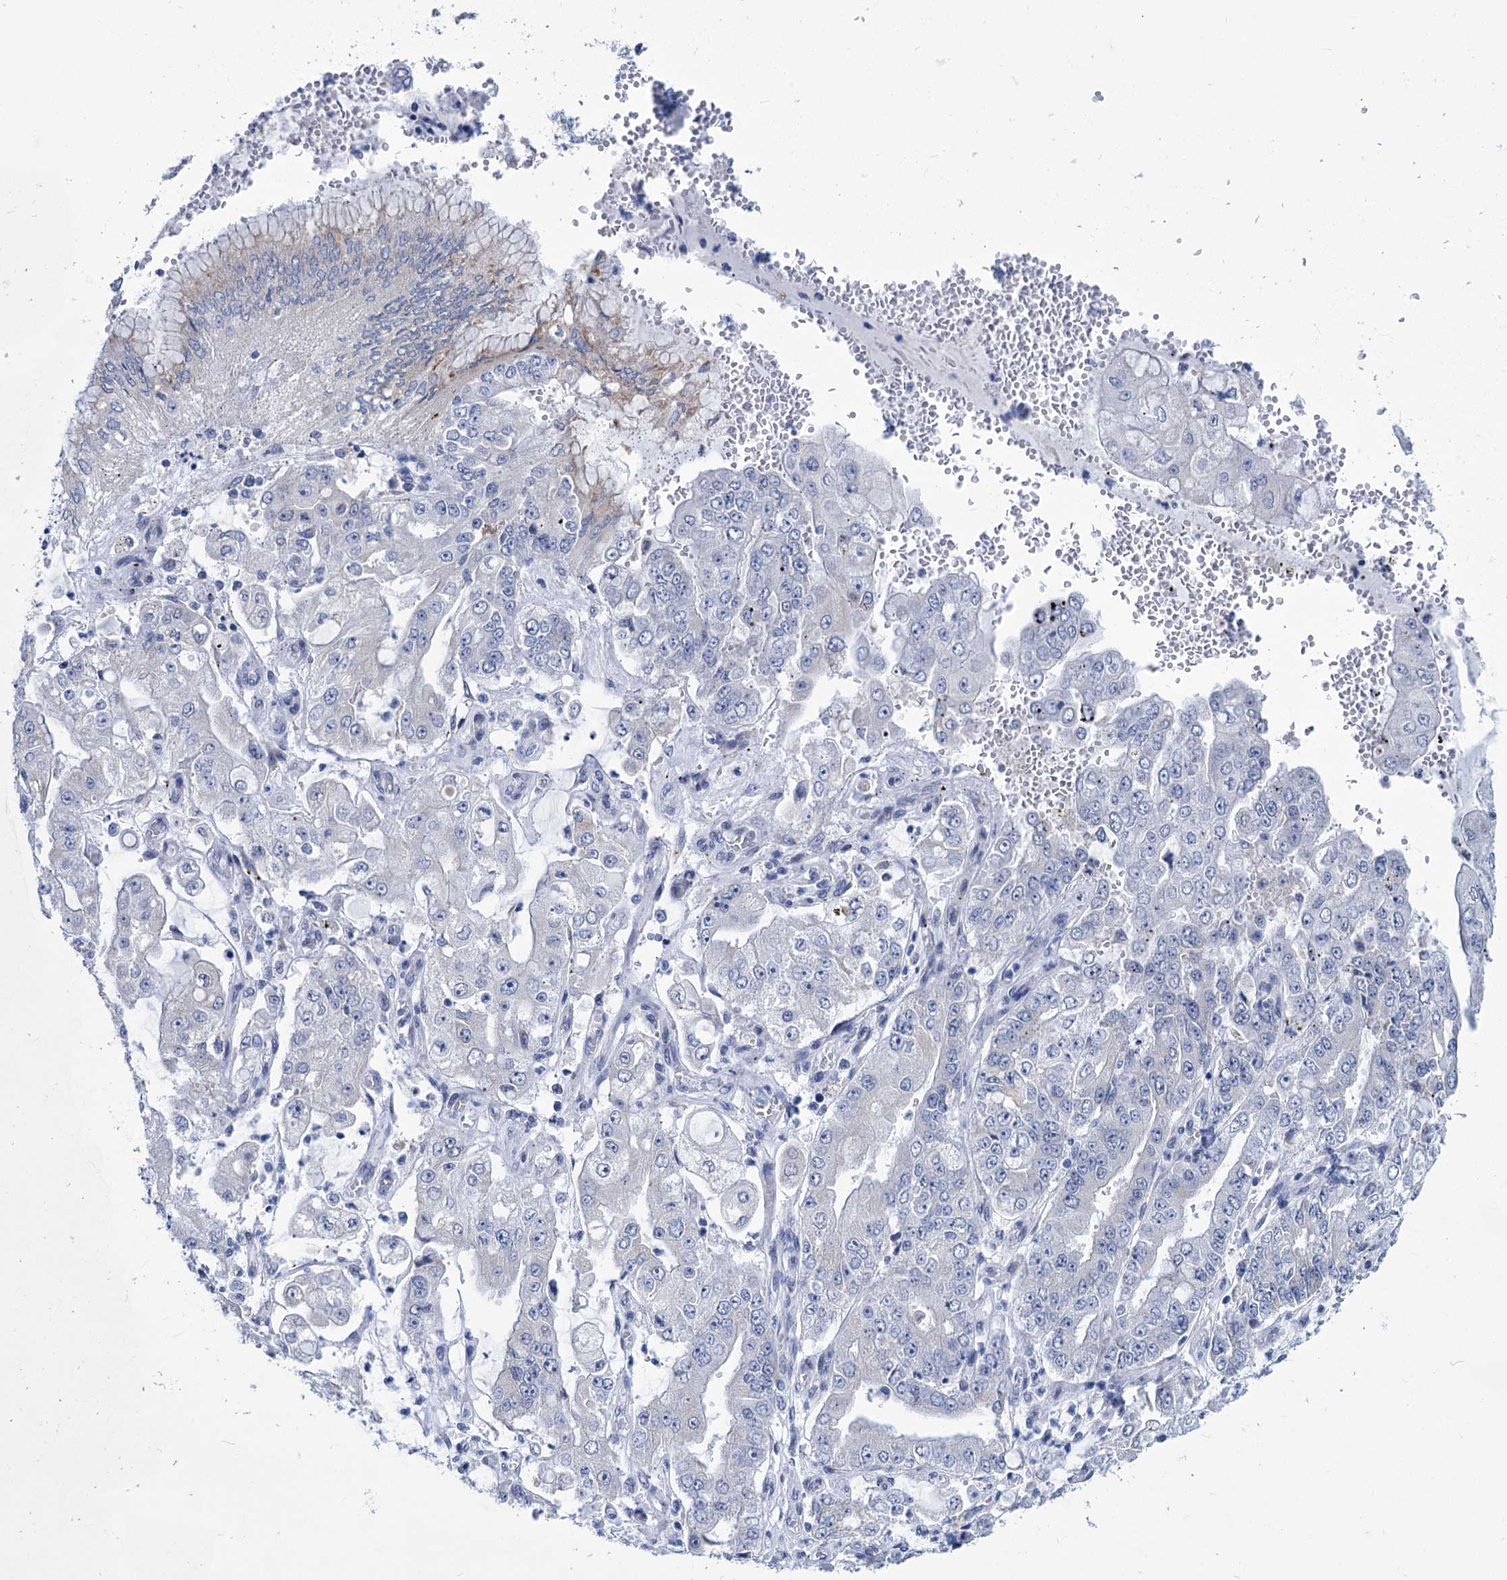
{"staining": {"intensity": "negative", "quantity": "none", "location": "none"}, "tissue": "stomach cancer", "cell_type": "Tumor cells", "image_type": "cancer", "snomed": [{"axis": "morphology", "description": "Adenocarcinoma, NOS"}, {"axis": "topography", "description": "Stomach"}], "caption": "Immunohistochemistry (IHC) photomicrograph of human stomach adenocarcinoma stained for a protein (brown), which shows no positivity in tumor cells.", "gene": "NEU3", "patient": {"sex": "male", "age": 76}}